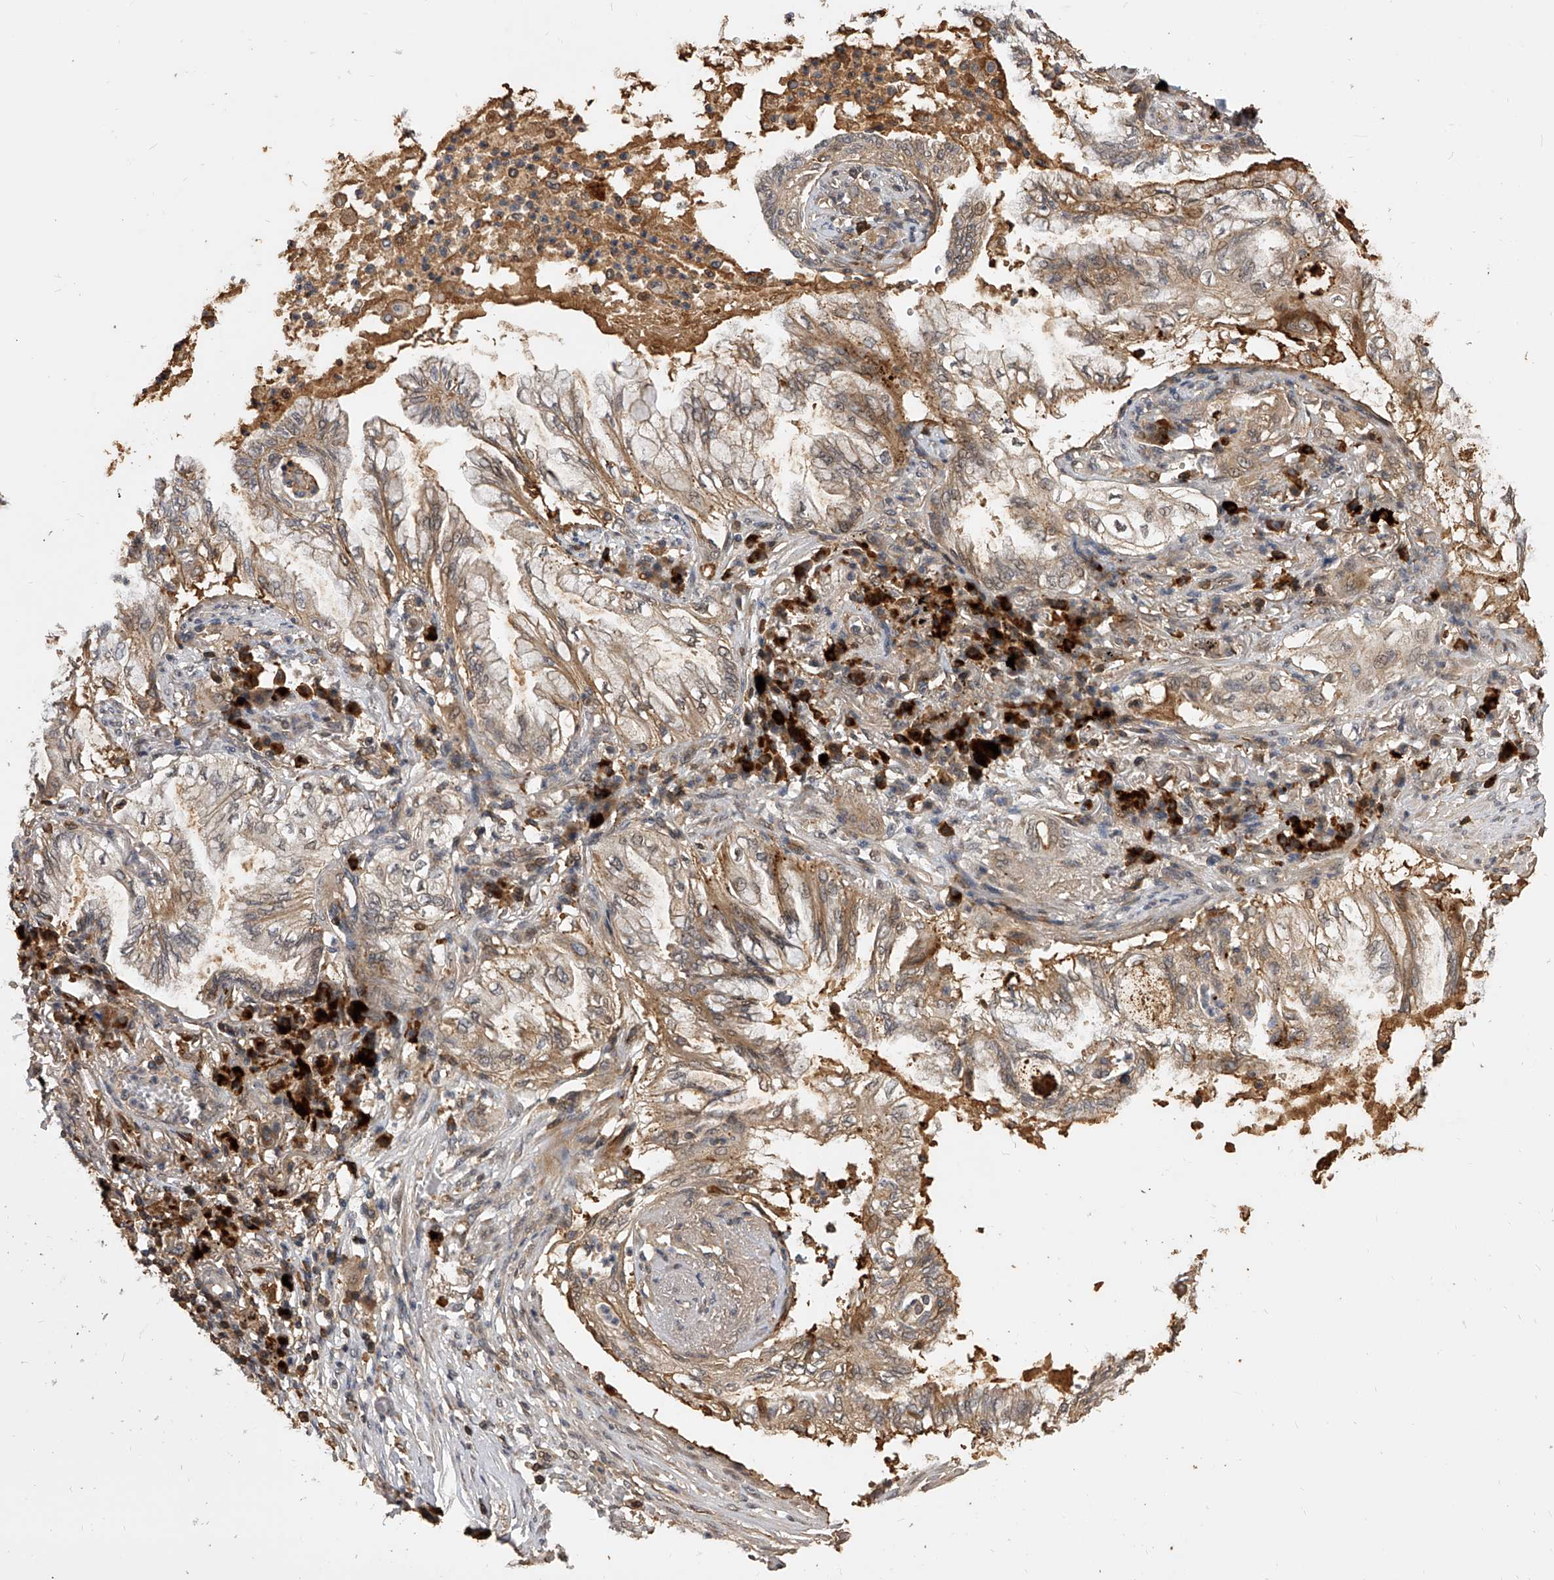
{"staining": {"intensity": "weak", "quantity": ">75%", "location": "cytoplasmic/membranous"}, "tissue": "lung cancer", "cell_type": "Tumor cells", "image_type": "cancer", "snomed": [{"axis": "morphology", "description": "Adenocarcinoma, NOS"}, {"axis": "topography", "description": "Lung"}], "caption": "The immunohistochemical stain labels weak cytoplasmic/membranous positivity in tumor cells of lung cancer tissue.", "gene": "CFAP410", "patient": {"sex": "female", "age": 70}}